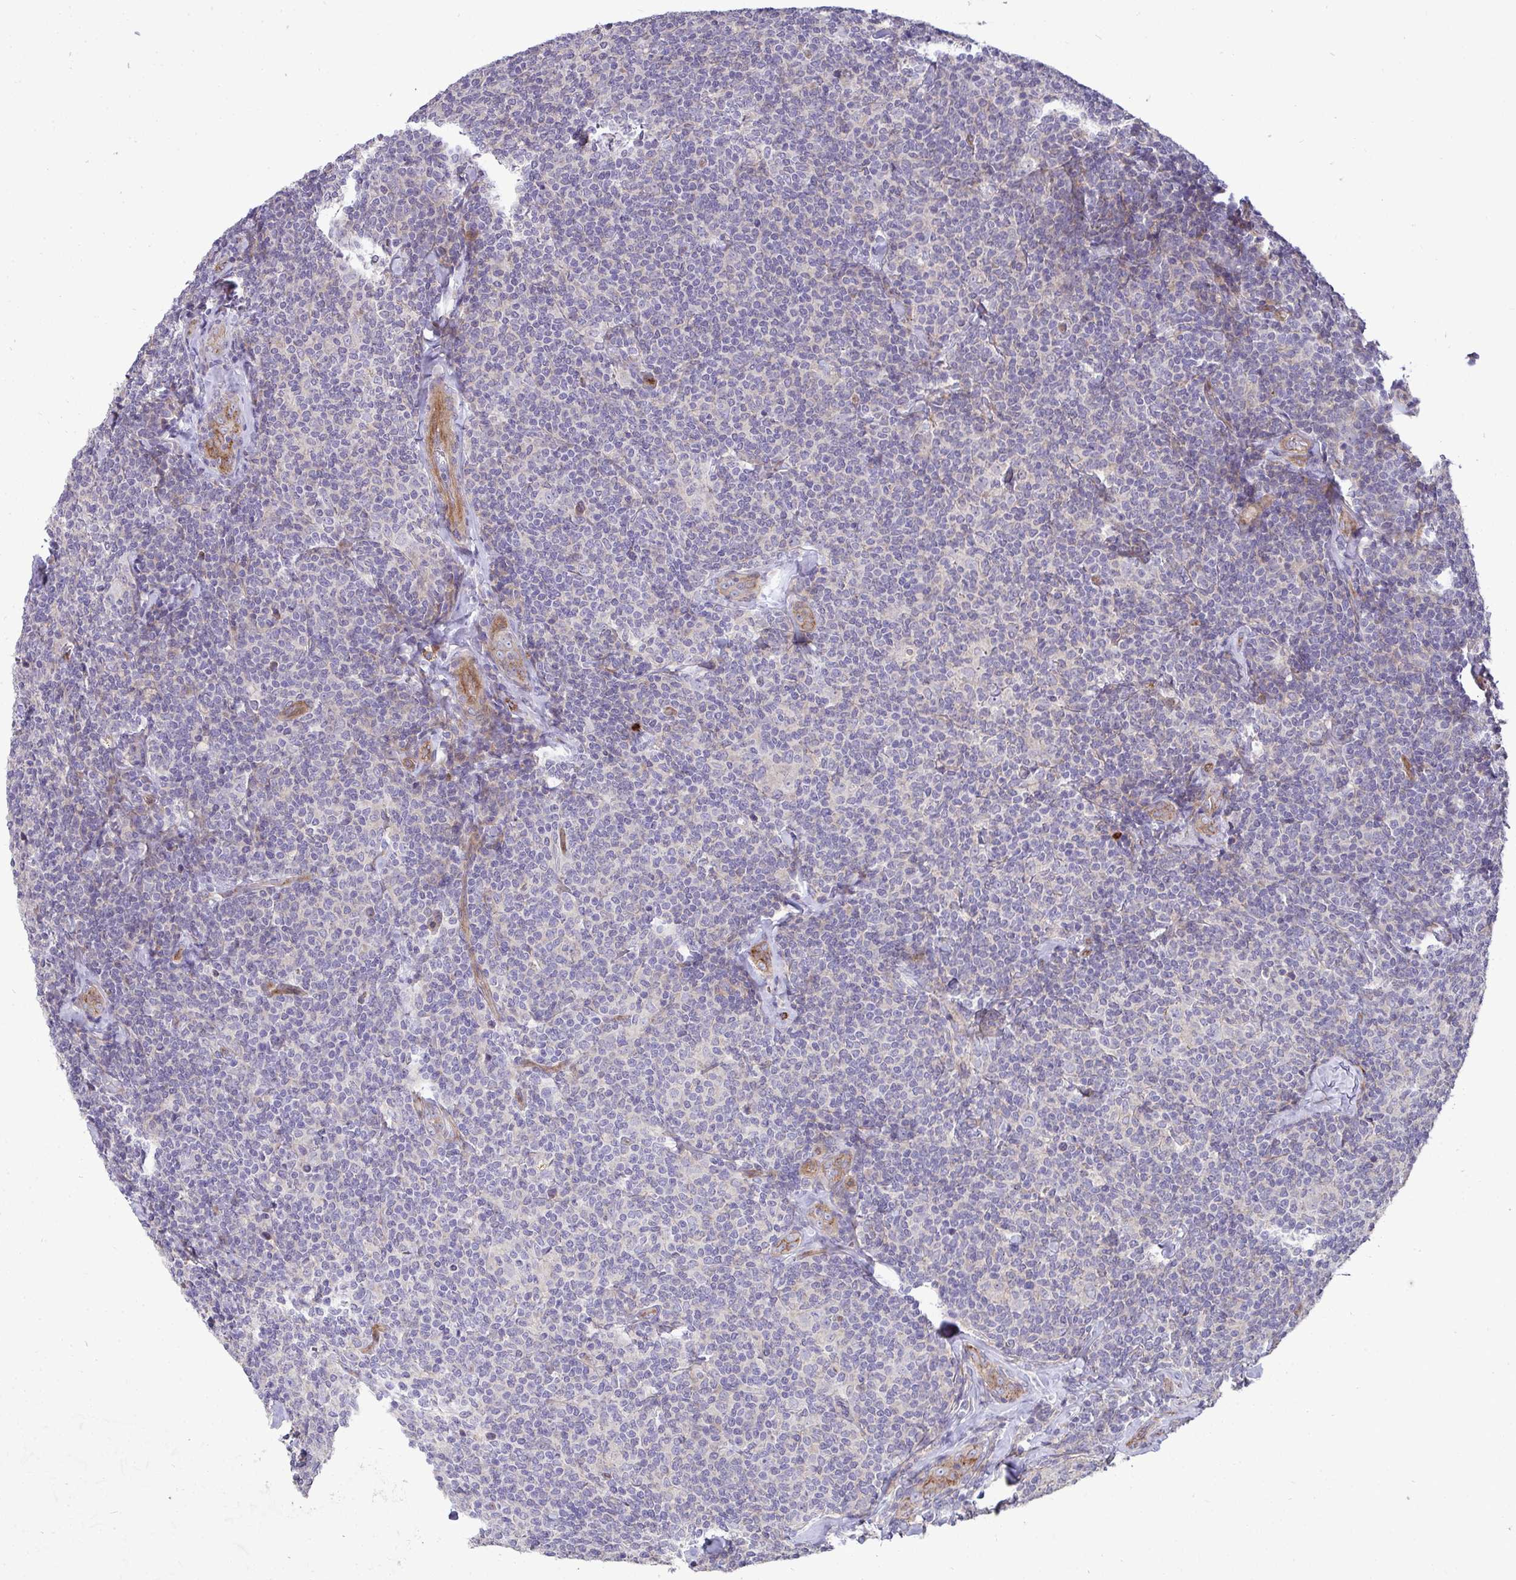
{"staining": {"intensity": "negative", "quantity": "none", "location": "none"}, "tissue": "lymphoma", "cell_type": "Tumor cells", "image_type": "cancer", "snomed": [{"axis": "morphology", "description": "Malignant lymphoma, non-Hodgkin's type, Low grade"}, {"axis": "topography", "description": "Lymph node"}], "caption": "Immunohistochemistry (IHC) of lymphoma reveals no positivity in tumor cells.", "gene": "SH2D1B", "patient": {"sex": "female", "age": 56}}